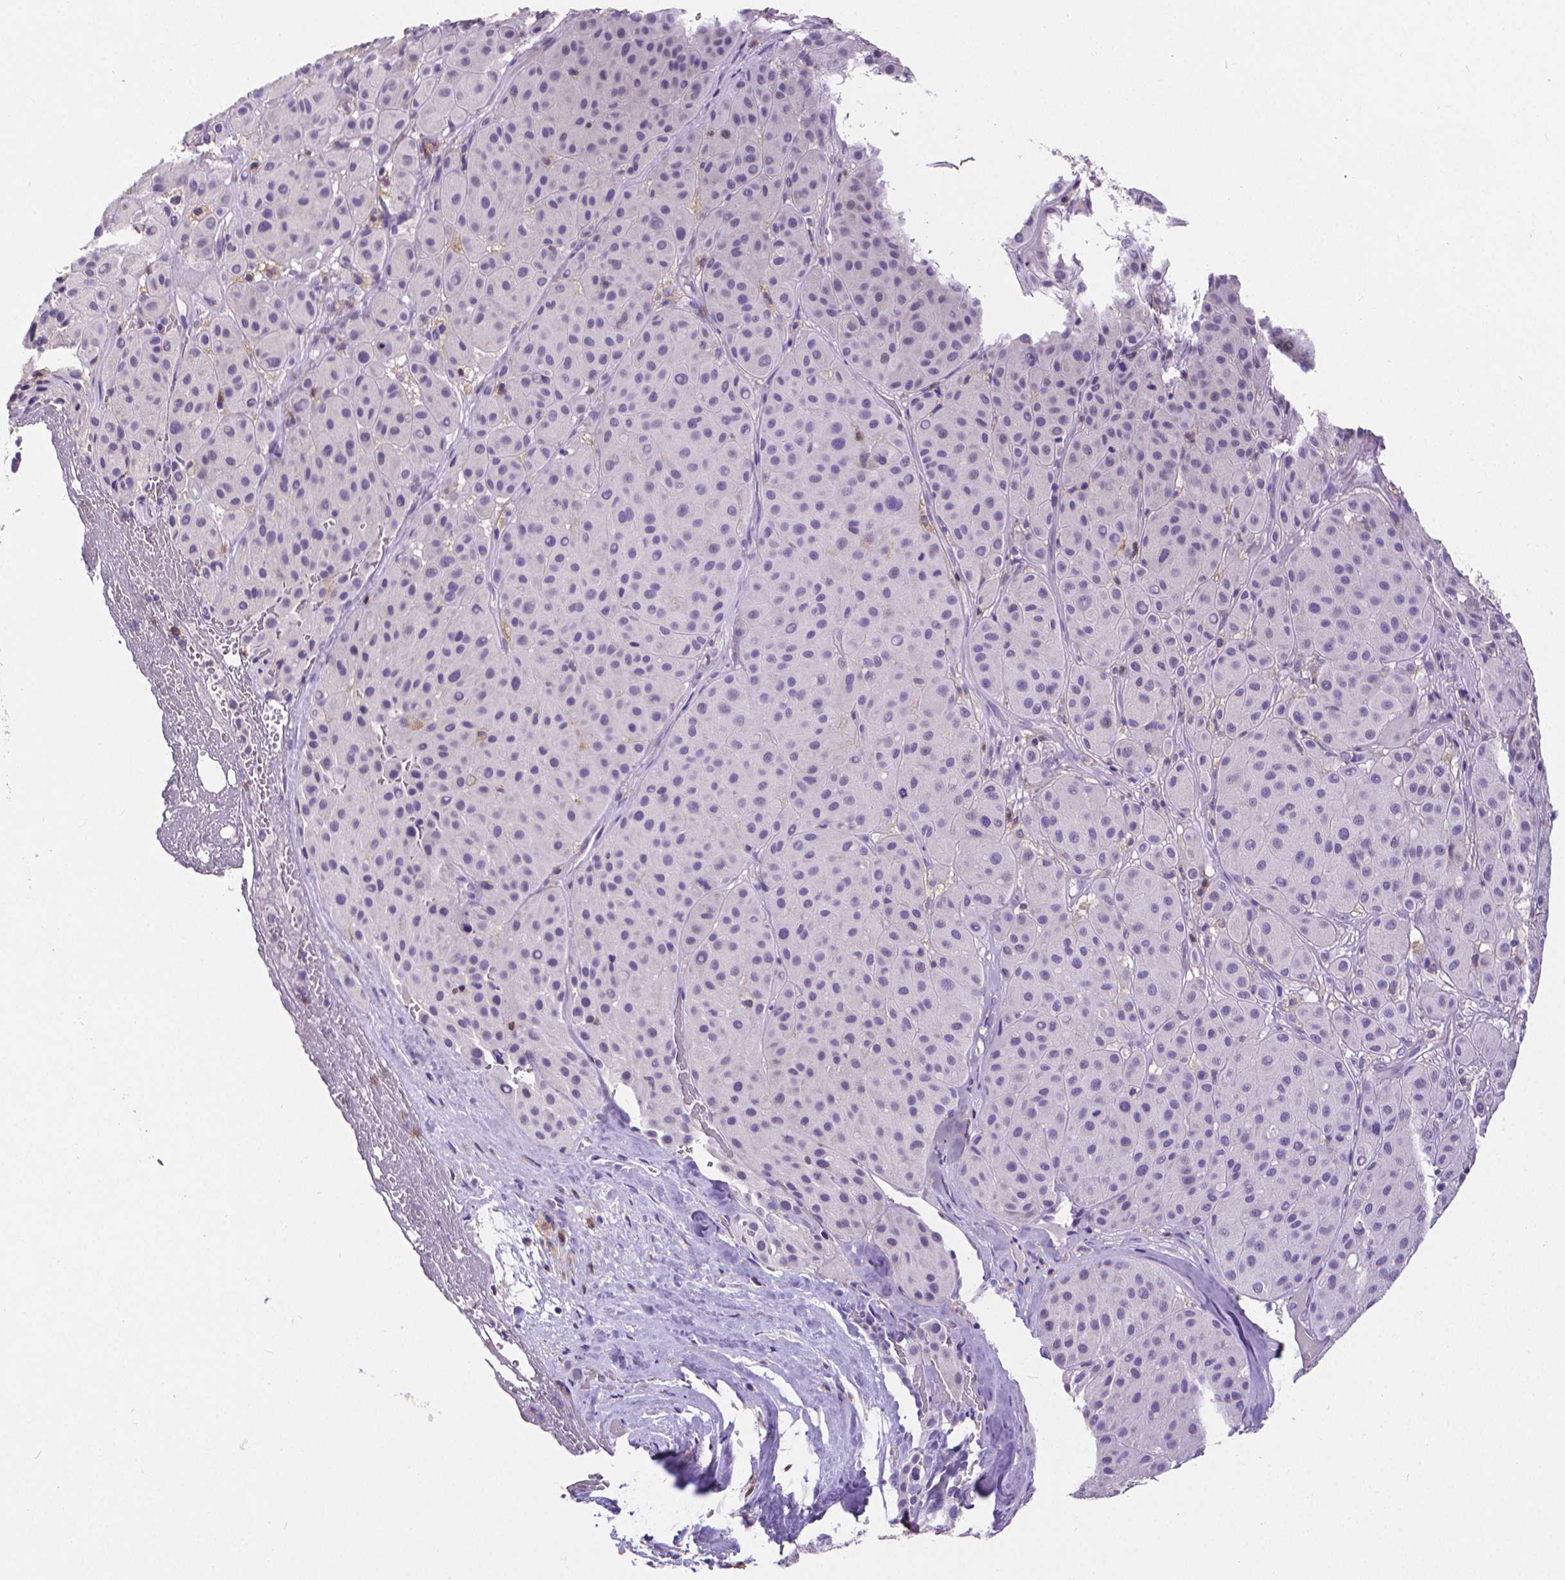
{"staining": {"intensity": "negative", "quantity": "none", "location": "none"}, "tissue": "melanoma", "cell_type": "Tumor cells", "image_type": "cancer", "snomed": [{"axis": "morphology", "description": "Malignant melanoma, Metastatic site"}, {"axis": "topography", "description": "Smooth muscle"}], "caption": "High power microscopy histopathology image of an IHC micrograph of melanoma, revealing no significant positivity in tumor cells.", "gene": "CD4", "patient": {"sex": "male", "age": 41}}